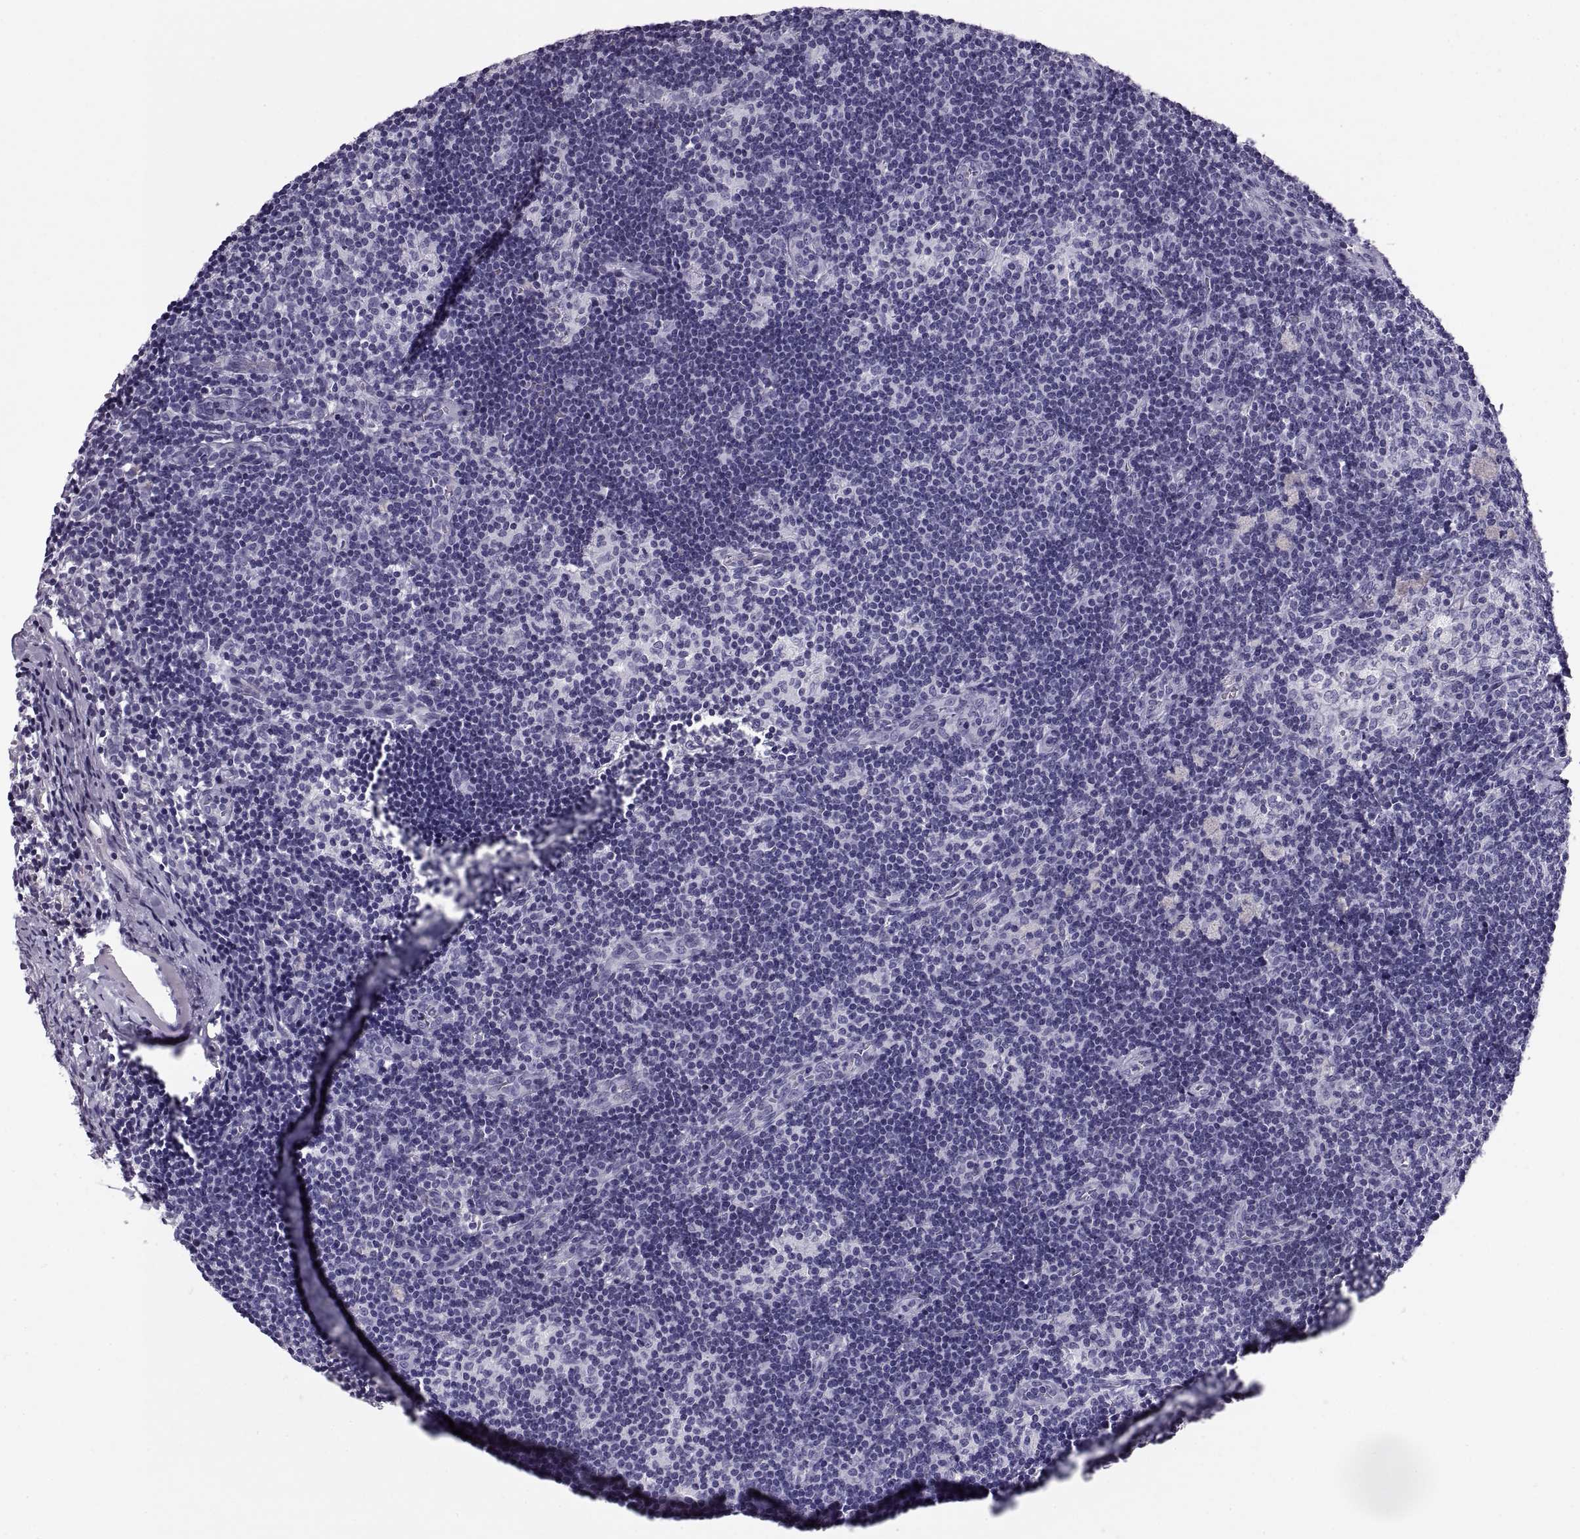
{"staining": {"intensity": "negative", "quantity": "none", "location": "none"}, "tissue": "lymph node", "cell_type": "Germinal center cells", "image_type": "normal", "snomed": [{"axis": "morphology", "description": "Normal tissue, NOS"}, {"axis": "topography", "description": "Lymph node"}], "caption": "High power microscopy micrograph of an immunohistochemistry photomicrograph of benign lymph node, revealing no significant expression in germinal center cells. (Brightfield microscopy of DAB (3,3'-diaminobenzidine) immunohistochemistry (IHC) at high magnification).", "gene": "PAX2", "patient": {"sex": "female", "age": 52}}